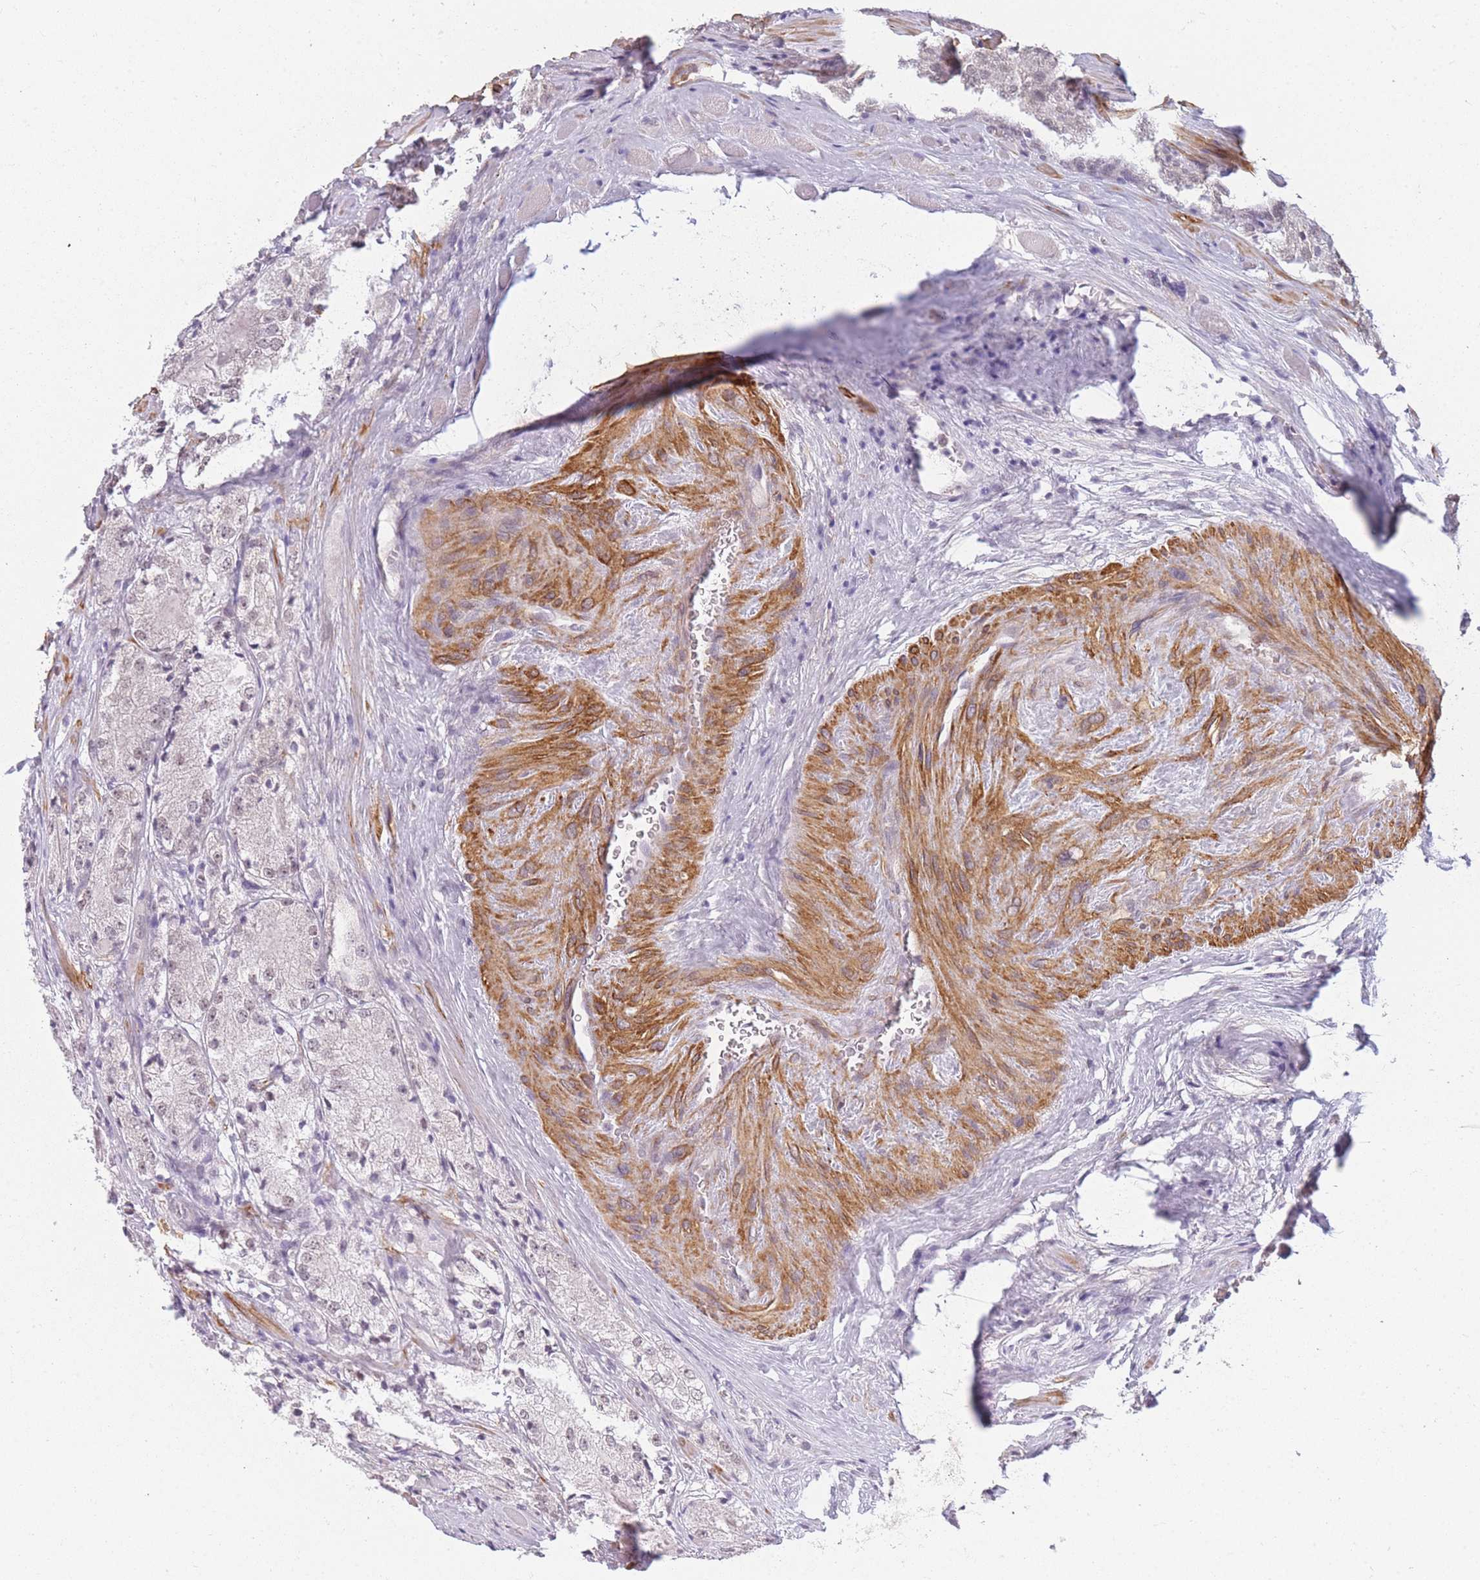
{"staining": {"intensity": "weak", "quantity": "<25%", "location": "nuclear"}, "tissue": "prostate cancer", "cell_type": "Tumor cells", "image_type": "cancer", "snomed": [{"axis": "morphology", "description": "Adenocarcinoma, Low grade"}, {"axis": "topography", "description": "Prostate"}], "caption": "This is a image of immunohistochemistry (IHC) staining of prostate cancer (low-grade adenocarcinoma), which shows no staining in tumor cells. (Brightfield microscopy of DAB immunohistochemistry at high magnification).", "gene": "SIN3B", "patient": {"sex": "male", "age": 67}}